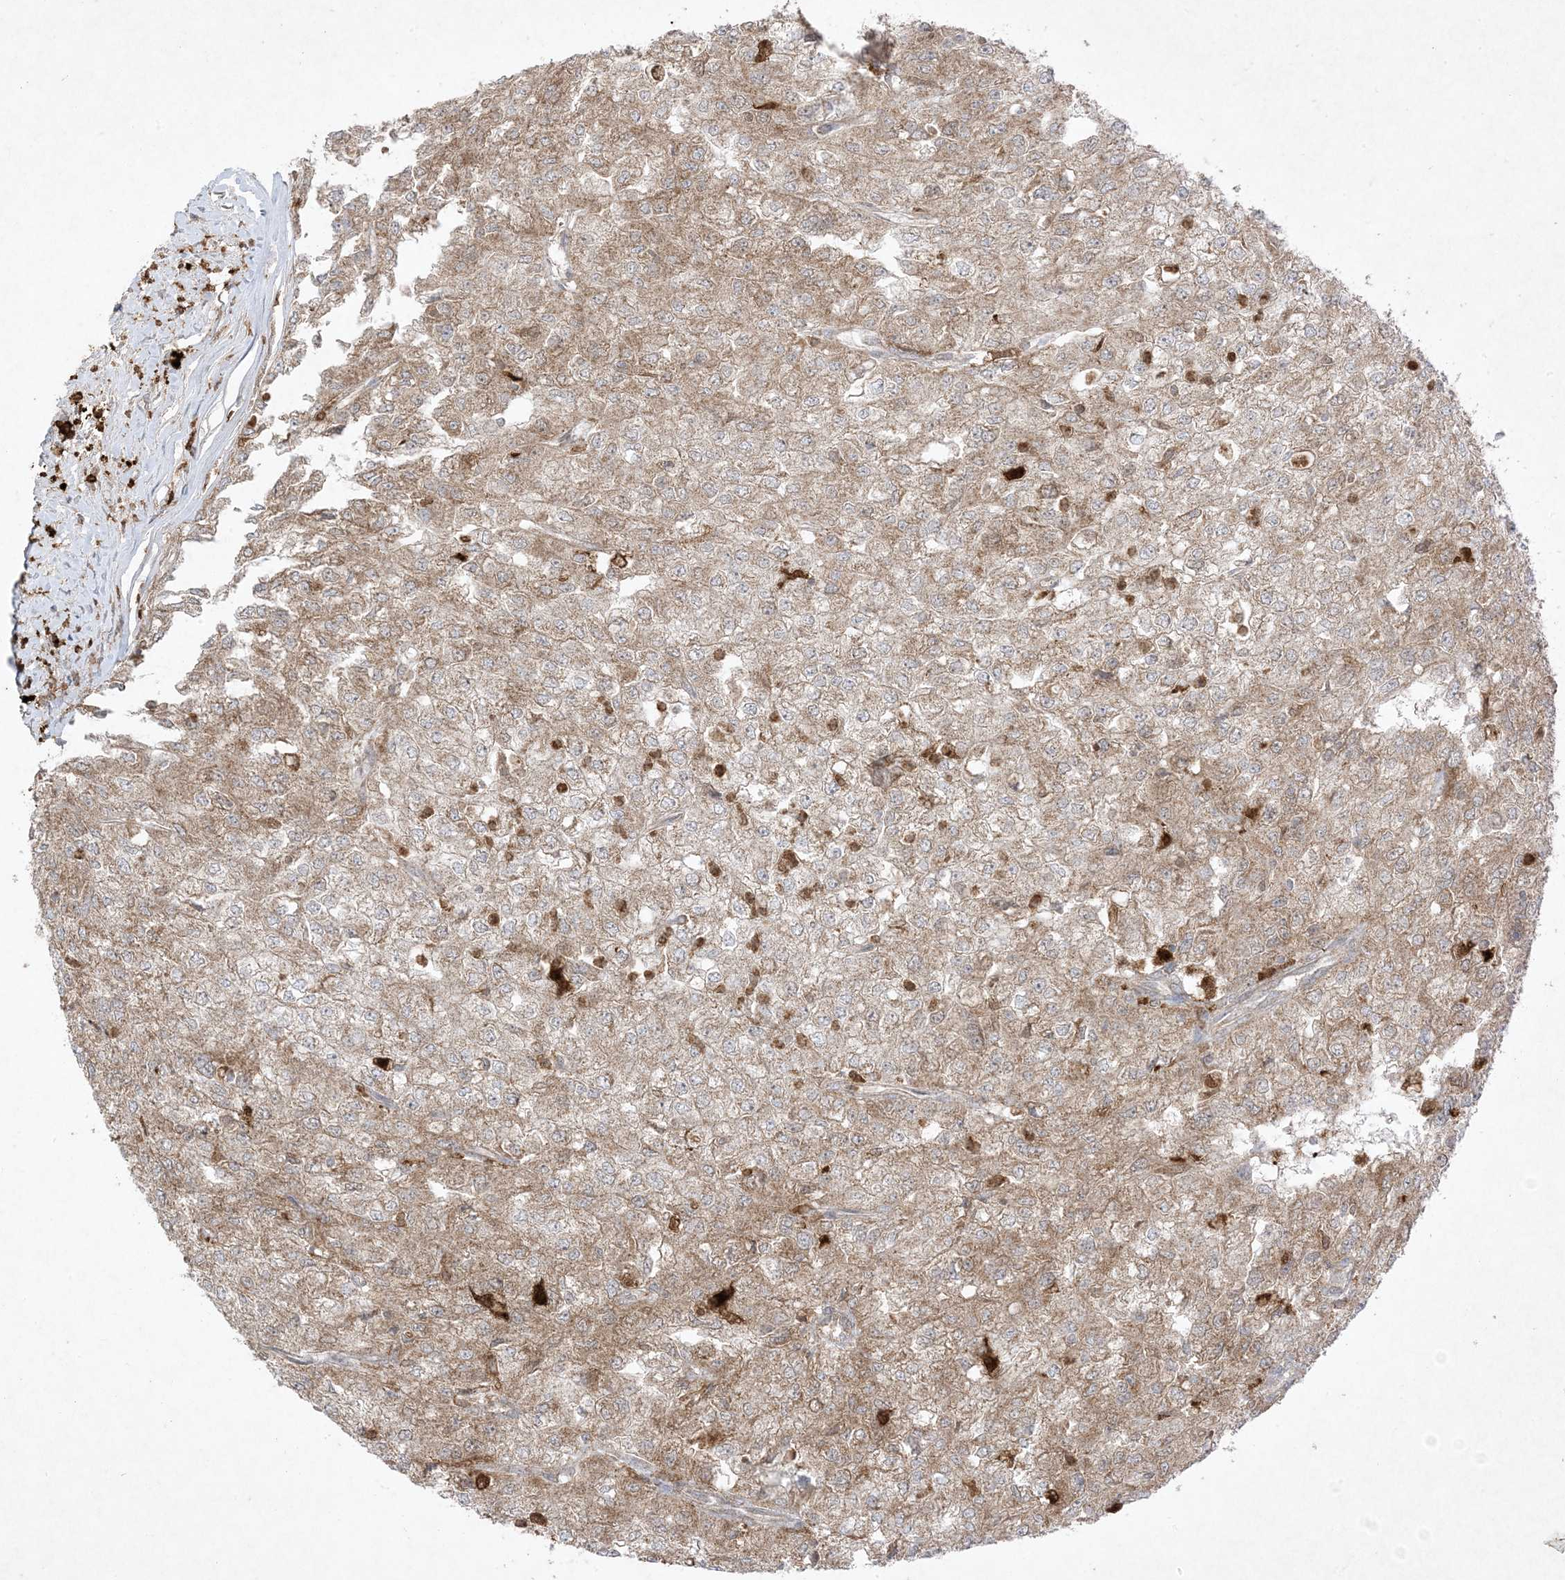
{"staining": {"intensity": "moderate", "quantity": ">75%", "location": "cytoplasmic/membranous"}, "tissue": "renal cancer", "cell_type": "Tumor cells", "image_type": "cancer", "snomed": [{"axis": "morphology", "description": "Adenocarcinoma, NOS"}, {"axis": "topography", "description": "Kidney"}], "caption": "Immunohistochemistry of renal adenocarcinoma shows medium levels of moderate cytoplasmic/membranous staining in approximately >75% of tumor cells.", "gene": "UBE2C", "patient": {"sex": "female", "age": 54}}